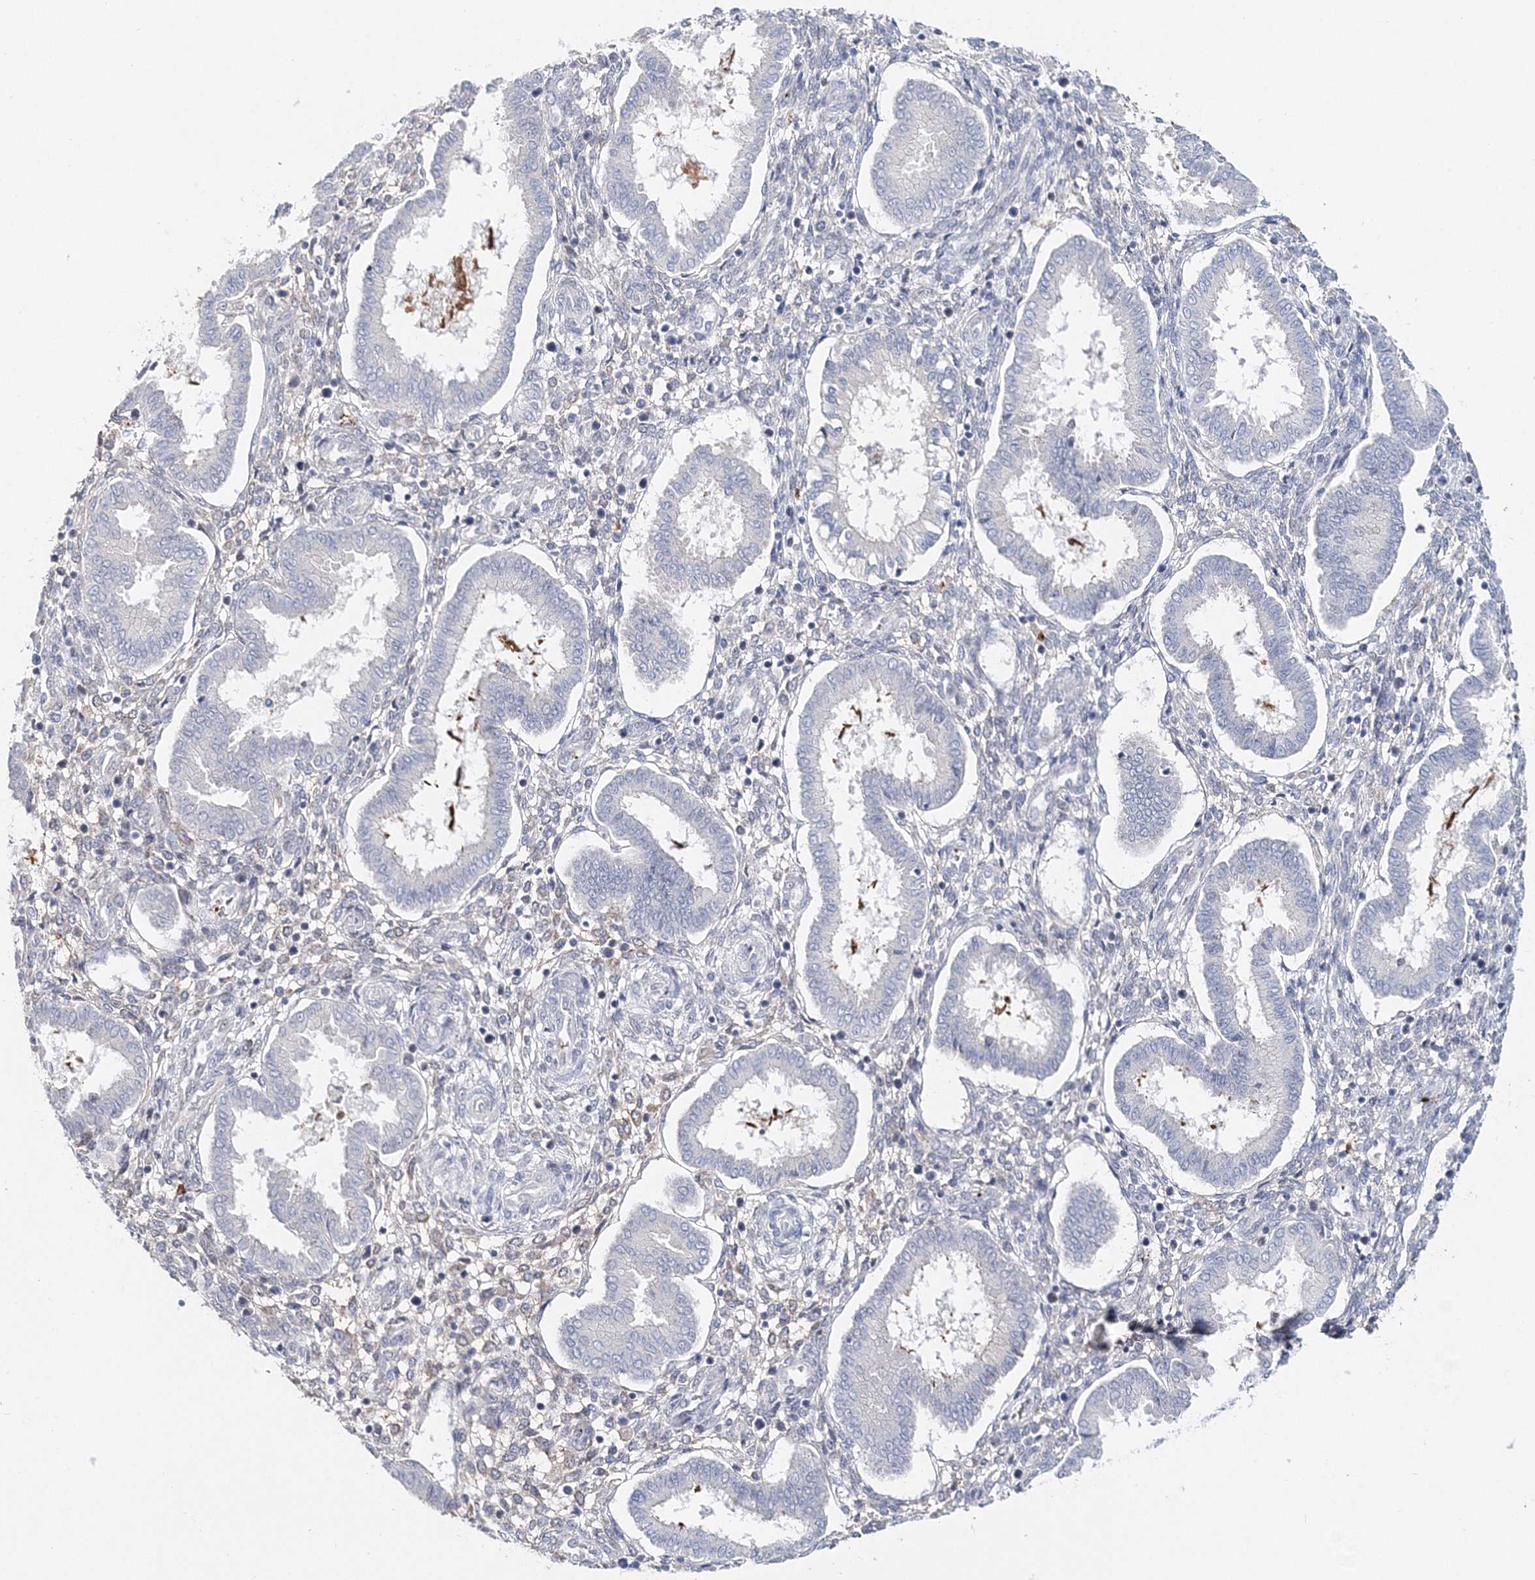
{"staining": {"intensity": "negative", "quantity": "none", "location": "none"}, "tissue": "endometrium", "cell_type": "Cells in endometrial stroma", "image_type": "normal", "snomed": [{"axis": "morphology", "description": "Normal tissue, NOS"}, {"axis": "topography", "description": "Endometrium"}], "caption": "Immunohistochemistry (IHC) of benign human endometrium demonstrates no staining in cells in endometrial stroma. (Brightfield microscopy of DAB (3,3'-diaminobenzidine) immunohistochemistry at high magnification).", "gene": "MYOZ2", "patient": {"sex": "female", "age": 24}}